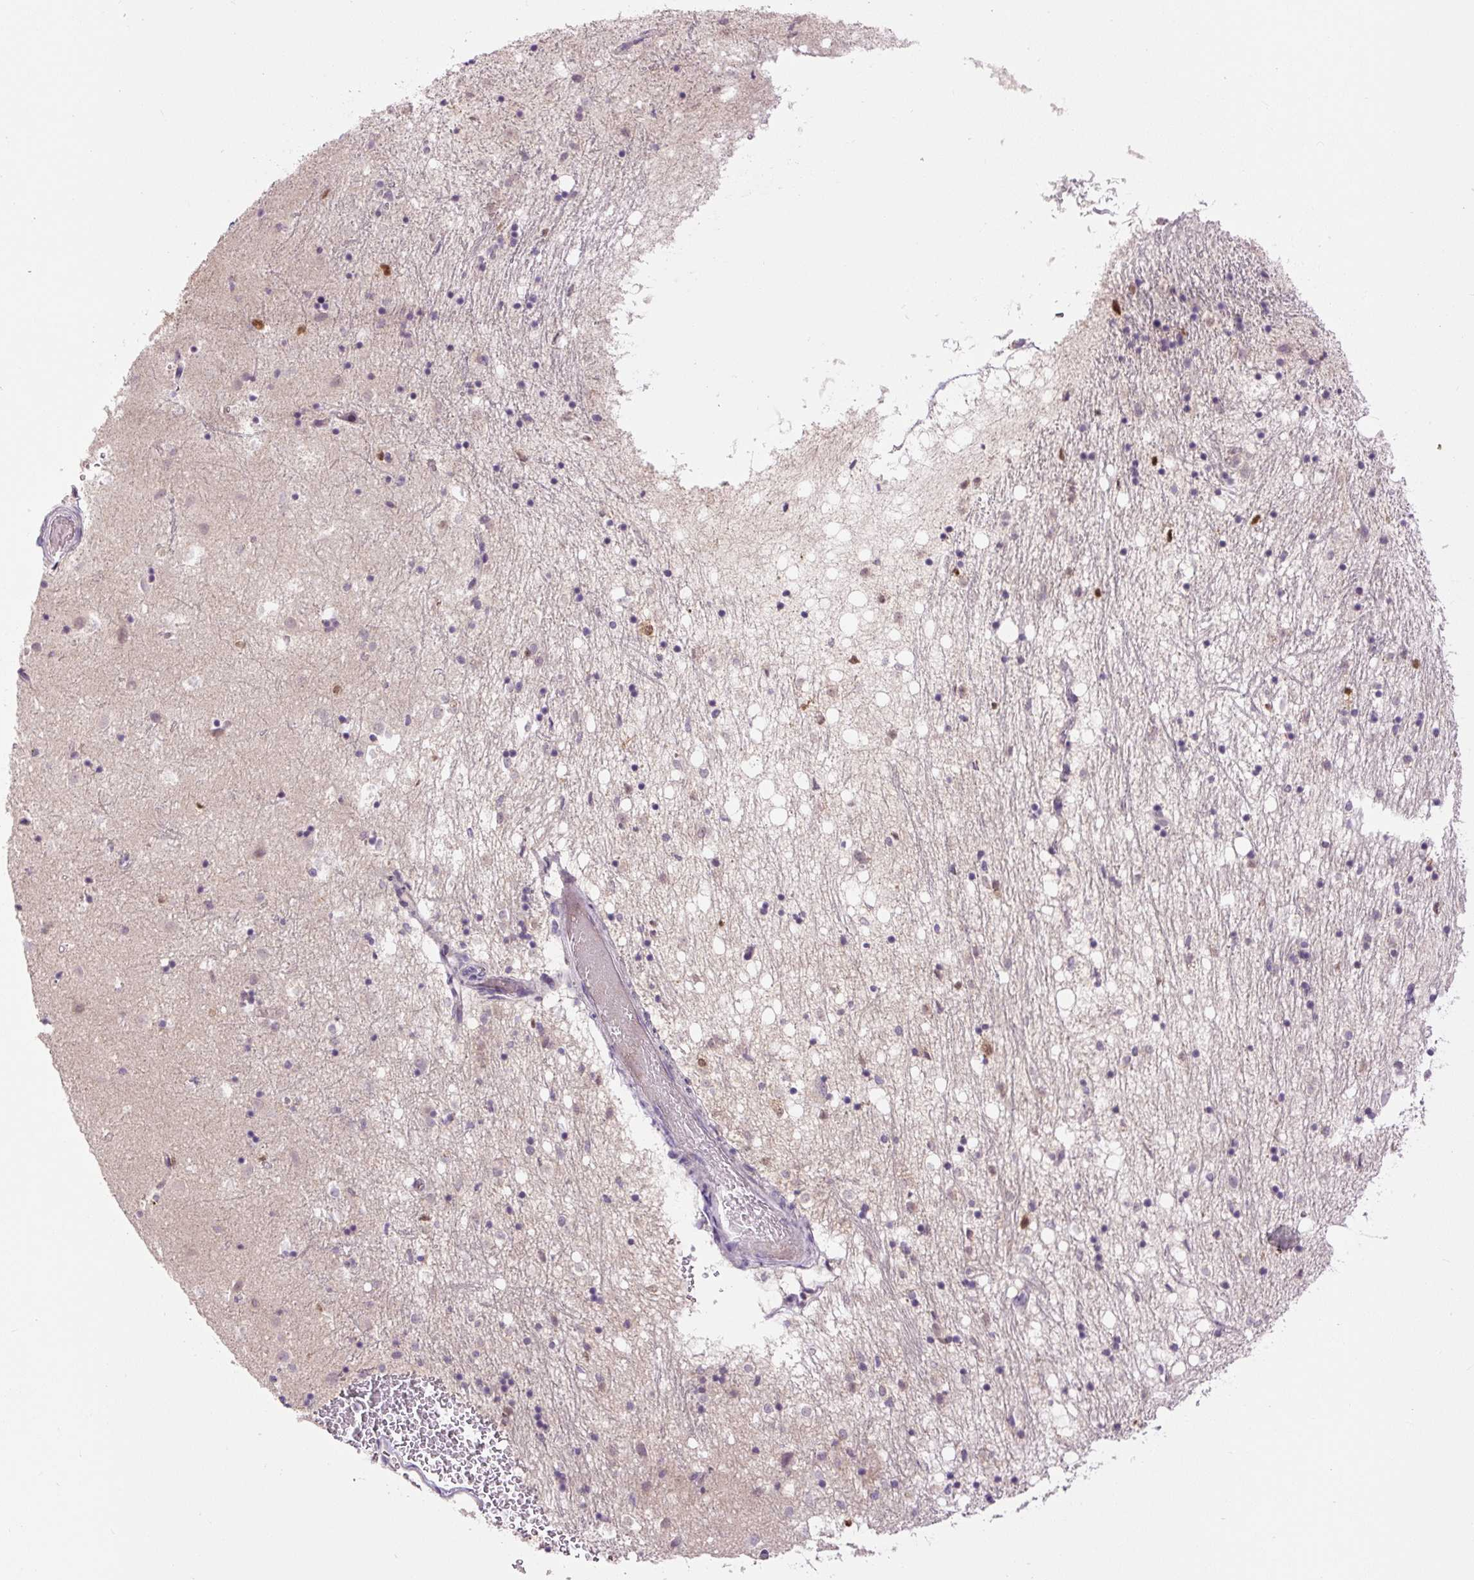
{"staining": {"intensity": "moderate", "quantity": "<25%", "location": "cytoplasmic/membranous"}, "tissue": "caudate", "cell_type": "Glial cells", "image_type": "normal", "snomed": [{"axis": "morphology", "description": "Normal tissue, NOS"}, {"axis": "topography", "description": "Lateral ventricle wall"}], "caption": "Benign caudate was stained to show a protein in brown. There is low levels of moderate cytoplasmic/membranous staining in about <25% of glial cells. (DAB (3,3'-diaminobenzidine) IHC with brightfield microscopy, high magnification).", "gene": "FABP7", "patient": {"sex": "male", "age": 58}}